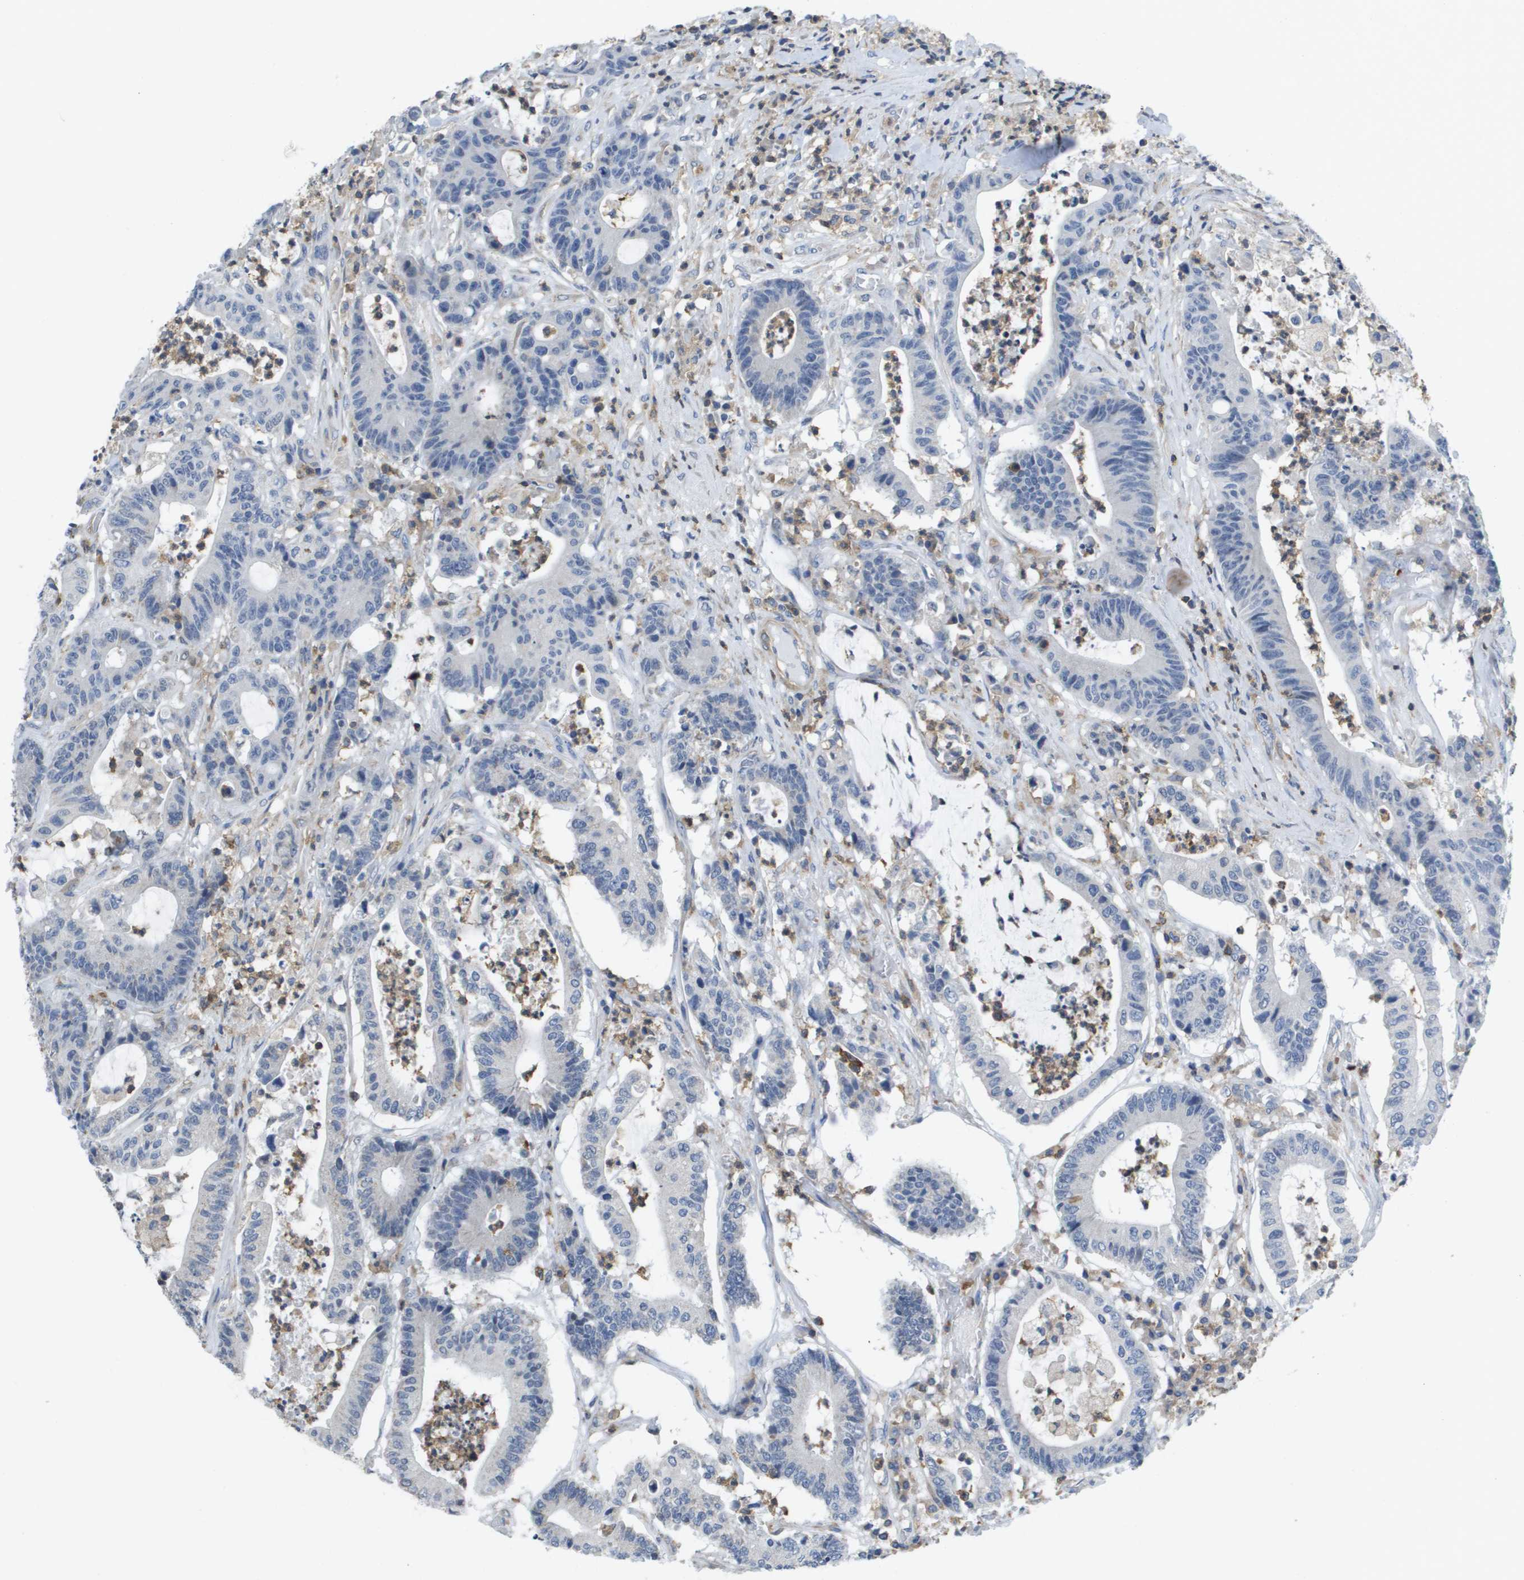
{"staining": {"intensity": "negative", "quantity": "none", "location": "none"}, "tissue": "colorectal cancer", "cell_type": "Tumor cells", "image_type": "cancer", "snomed": [{"axis": "morphology", "description": "Adenocarcinoma, NOS"}, {"axis": "topography", "description": "Colon"}], "caption": "This is a photomicrograph of IHC staining of colorectal adenocarcinoma, which shows no expression in tumor cells.", "gene": "RCSD1", "patient": {"sex": "female", "age": 84}}